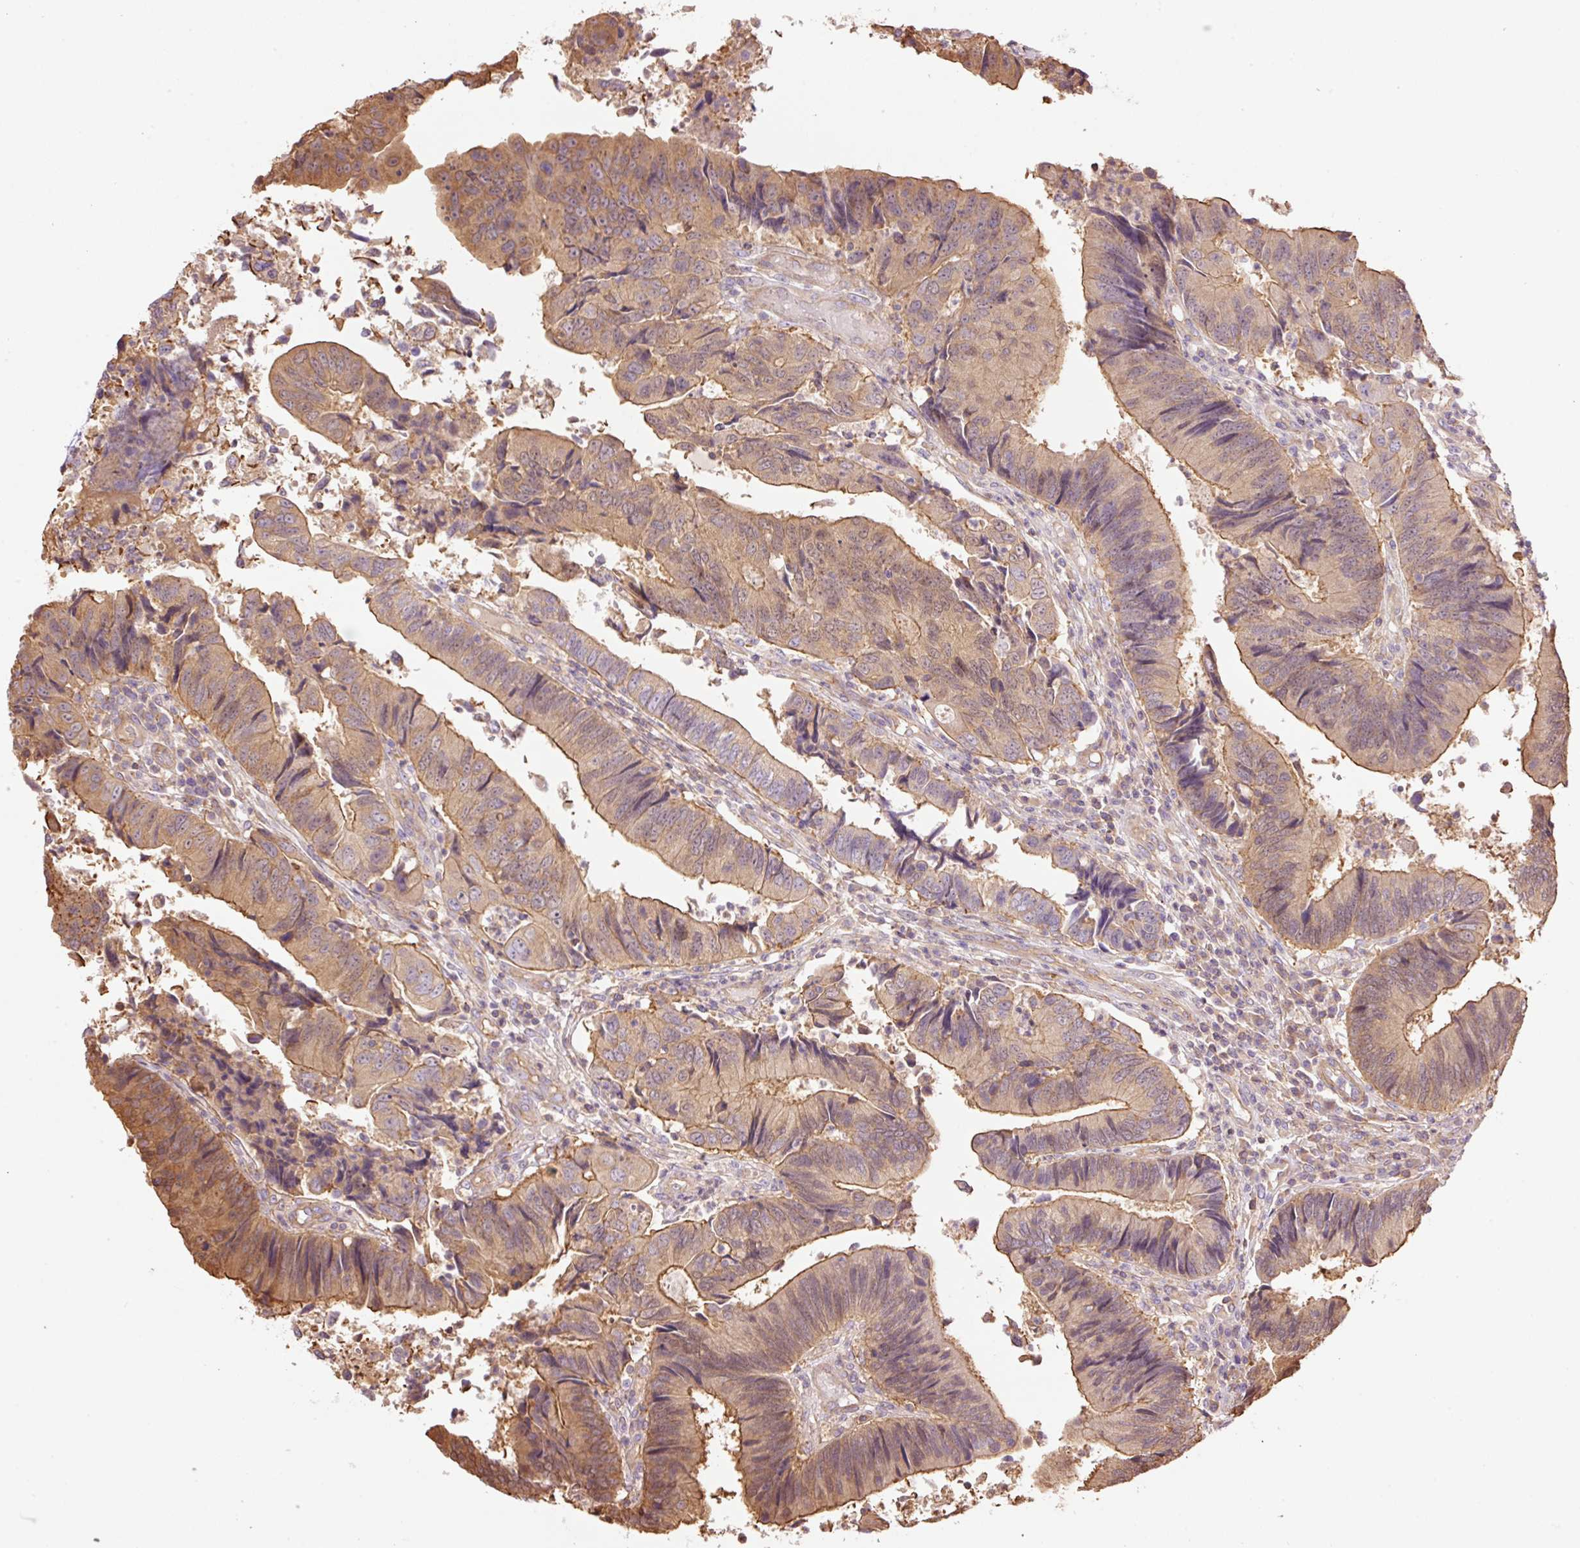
{"staining": {"intensity": "moderate", "quantity": ">75%", "location": "cytoplasmic/membranous"}, "tissue": "colorectal cancer", "cell_type": "Tumor cells", "image_type": "cancer", "snomed": [{"axis": "morphology", "description": "Adenocarcinoma, NOS"}, {"axis": "topography", "description": "Colon"}], "caption": "A brown stain shows moderate cytoplasmic/membranous positivity of a protein in colorectal cancer tumor cells.", "gene": "PPP1R1B", "patient": {"sex": "female", "age": 67}}